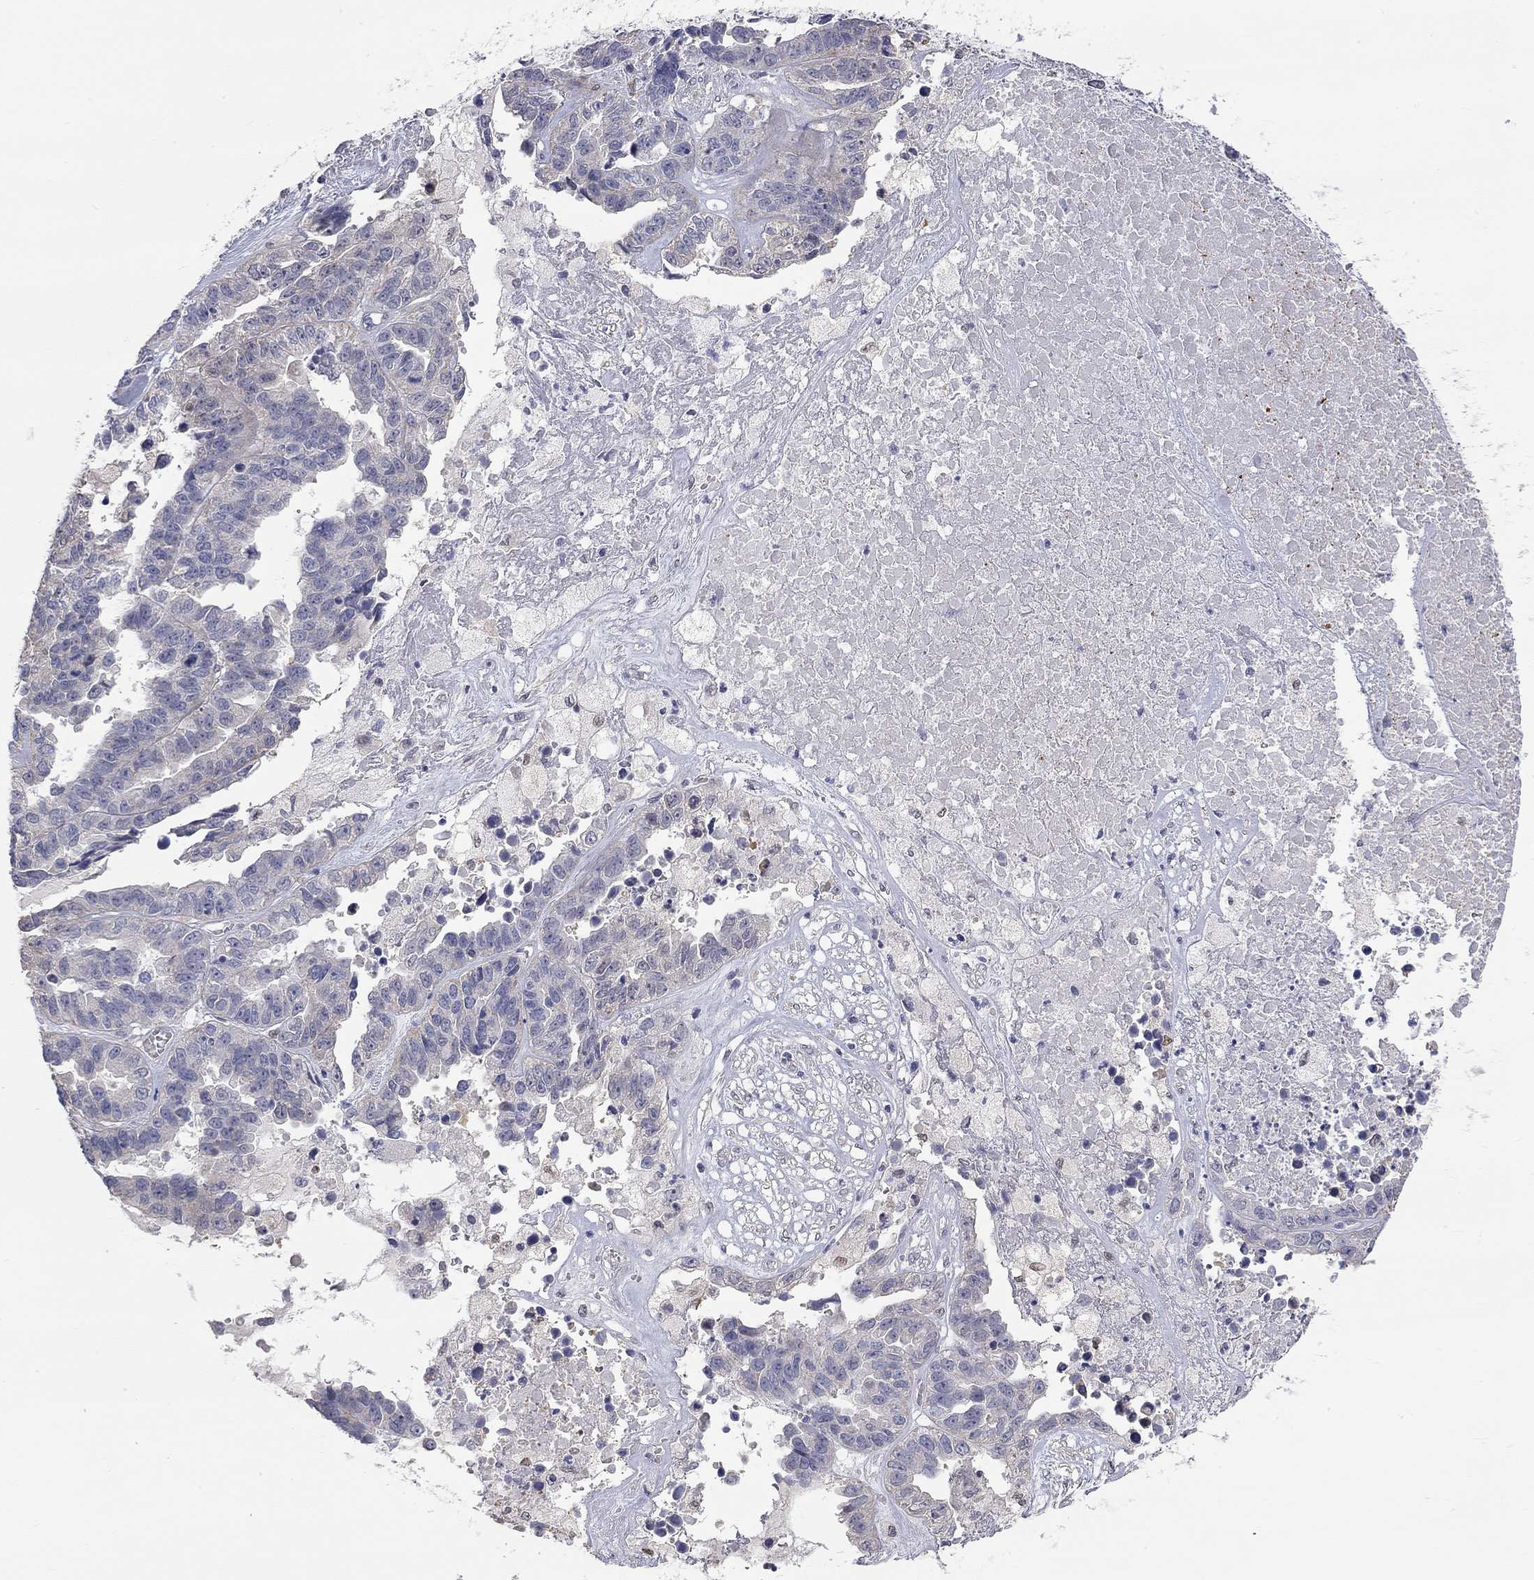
{"staining": {"intensity": "negative", "quantity": "none", "location": "none"}, "tissue": "ovarian cancer", "cell_type": "Tumor cells", "image_type": "cancer", "snomed": [{"axis": "morphology", "description": "Cystadenocarcinoma, serous, NOS"}, {"axis": "topography", "description": "Ovary"}], "caption": "Protein analysis of ovarian cancer exhibits no significant expression in tumor cells.", "gene": "PAPSS2", "patient": {"sex": "female", "age": 87}}